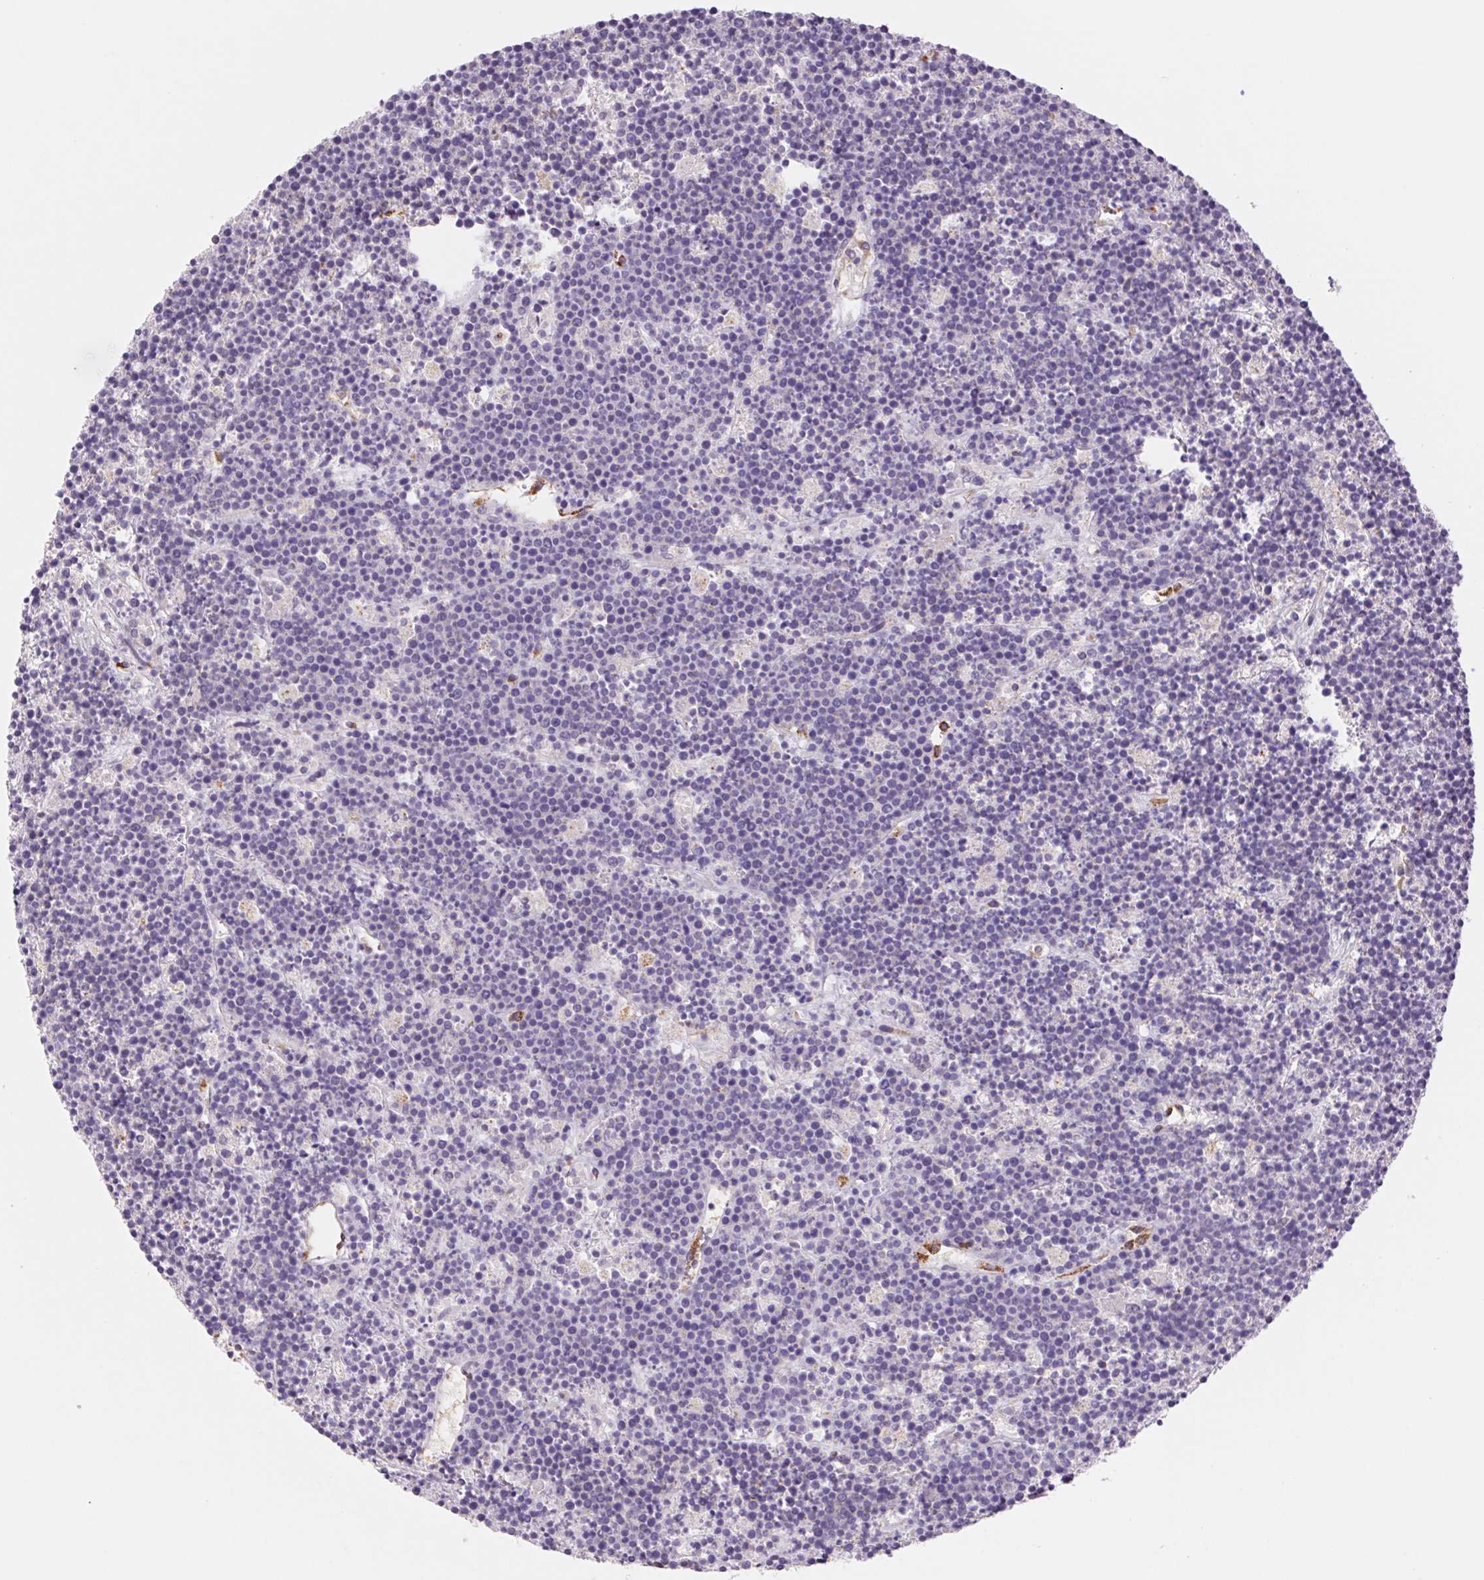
{"staining": {"intensity": "negative", "quantity": "none", "location": "none"}, "tissue": "lymphoma", "cell_type": "Tumor cells", "image_type": "cancer", "snomed": [{"axis": "morphology", "description": "Malignant lymphoma, non-Hodgkin's type, High grade"}, {"axis": "topography", "description": "Ovary"}], "caption": "DAB immunohistochemical staining of human lymphoma reveals no significant expression in tumor cells. (Brightfield microscopy of DAB (3,3'-diaminobenzidine) IHC at high magnification).", "gene": "IGFL3", "patient": {"sex": "female", "age": 56}}